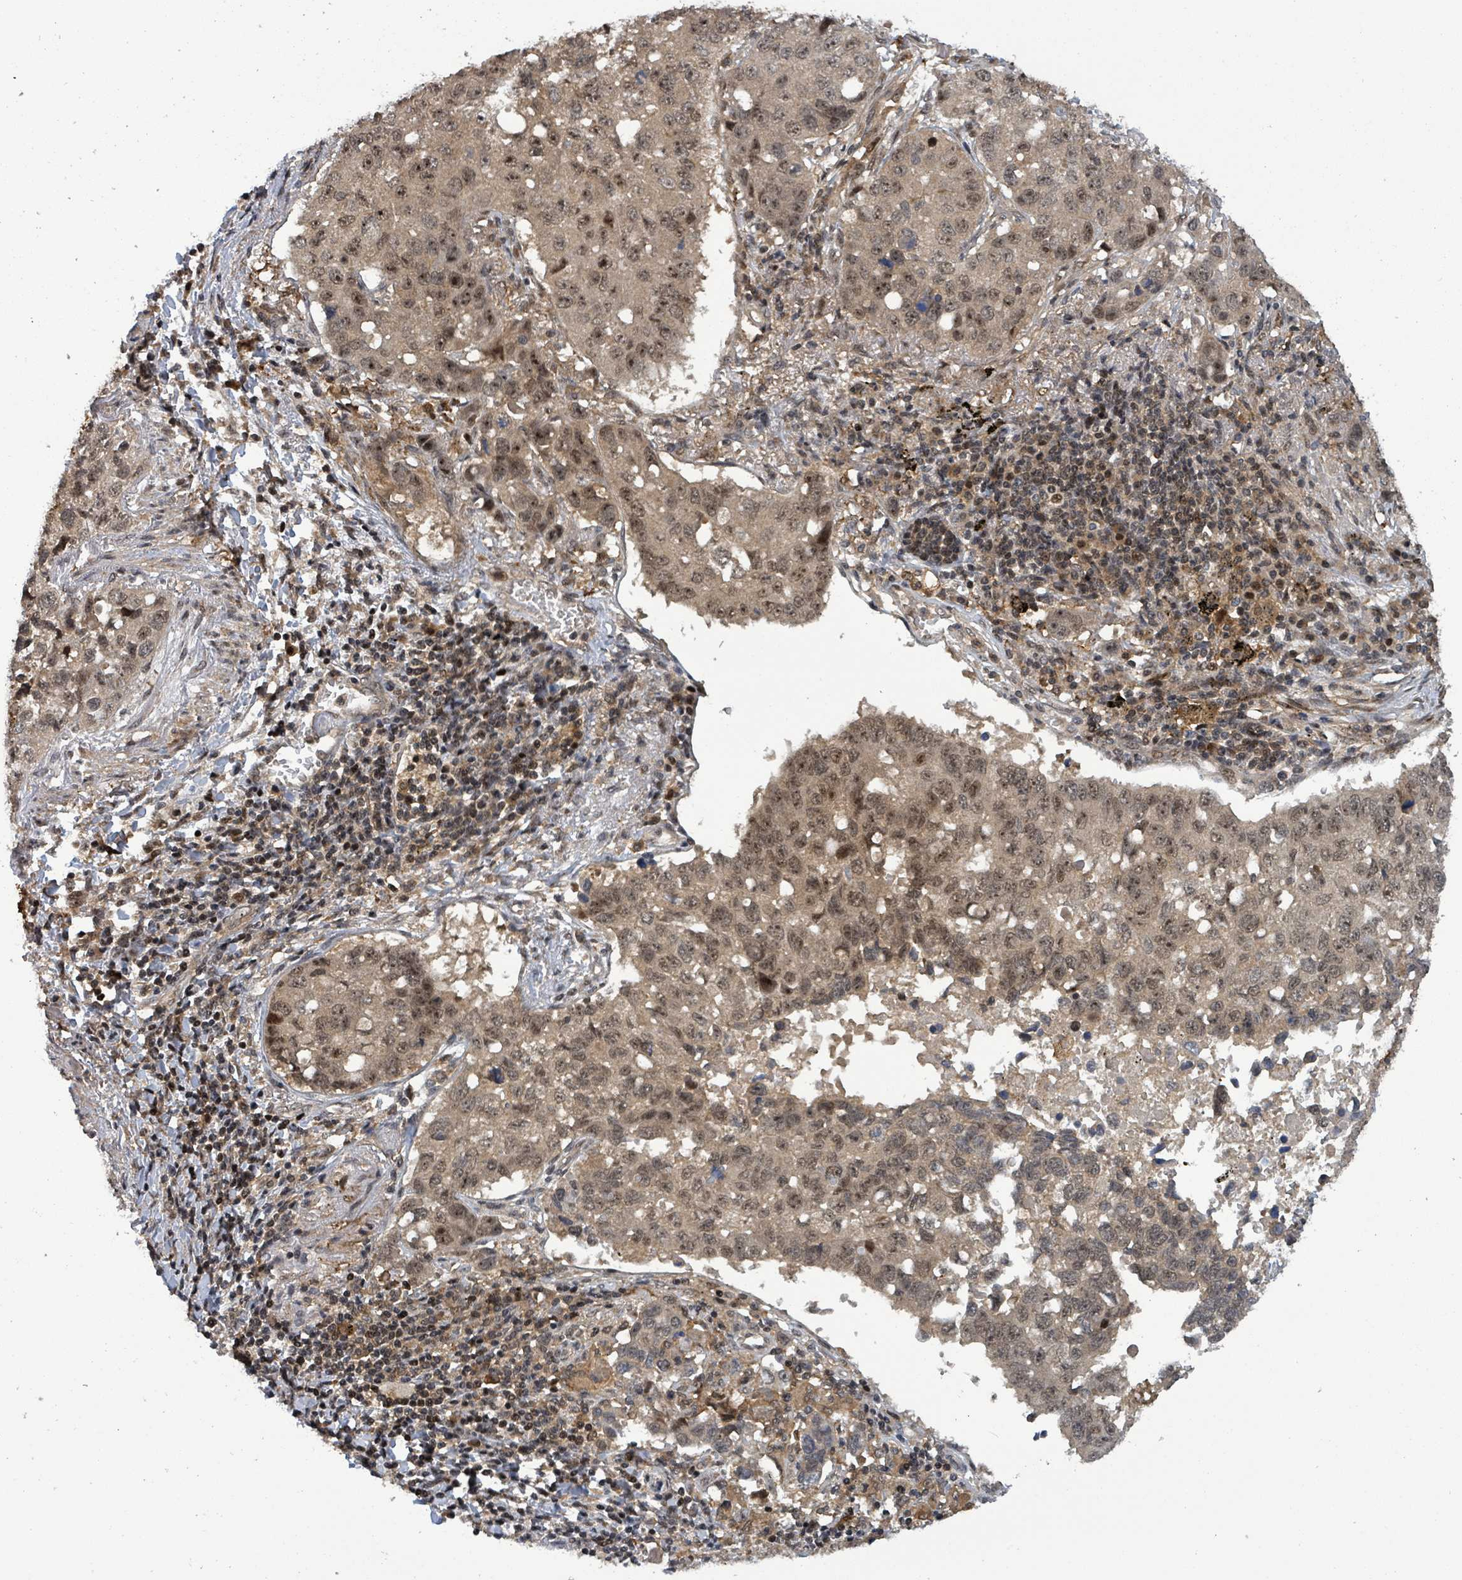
{"staining": {"intensity": "moderate", "quantity": ">75%", "location": "nuclear"}, "tissue": "lung cancer", "cell_type": "Tumor cells", "image_type": "cancer", "snomed": [{"axis": "morphology", "description": "Squamous cell carcinoma, NOS"}, {"axis": "topography", "description": "Lung"}], "caption": "IHC micrograph of human lung squamous cell carcinoma stained for a protein (brown), which demonstrates medium levels of moderate nuclear staining in approximately >75% of tumor cells.", "gene": "FBXO6", "patient": {"sex": "male", "age": 60}}